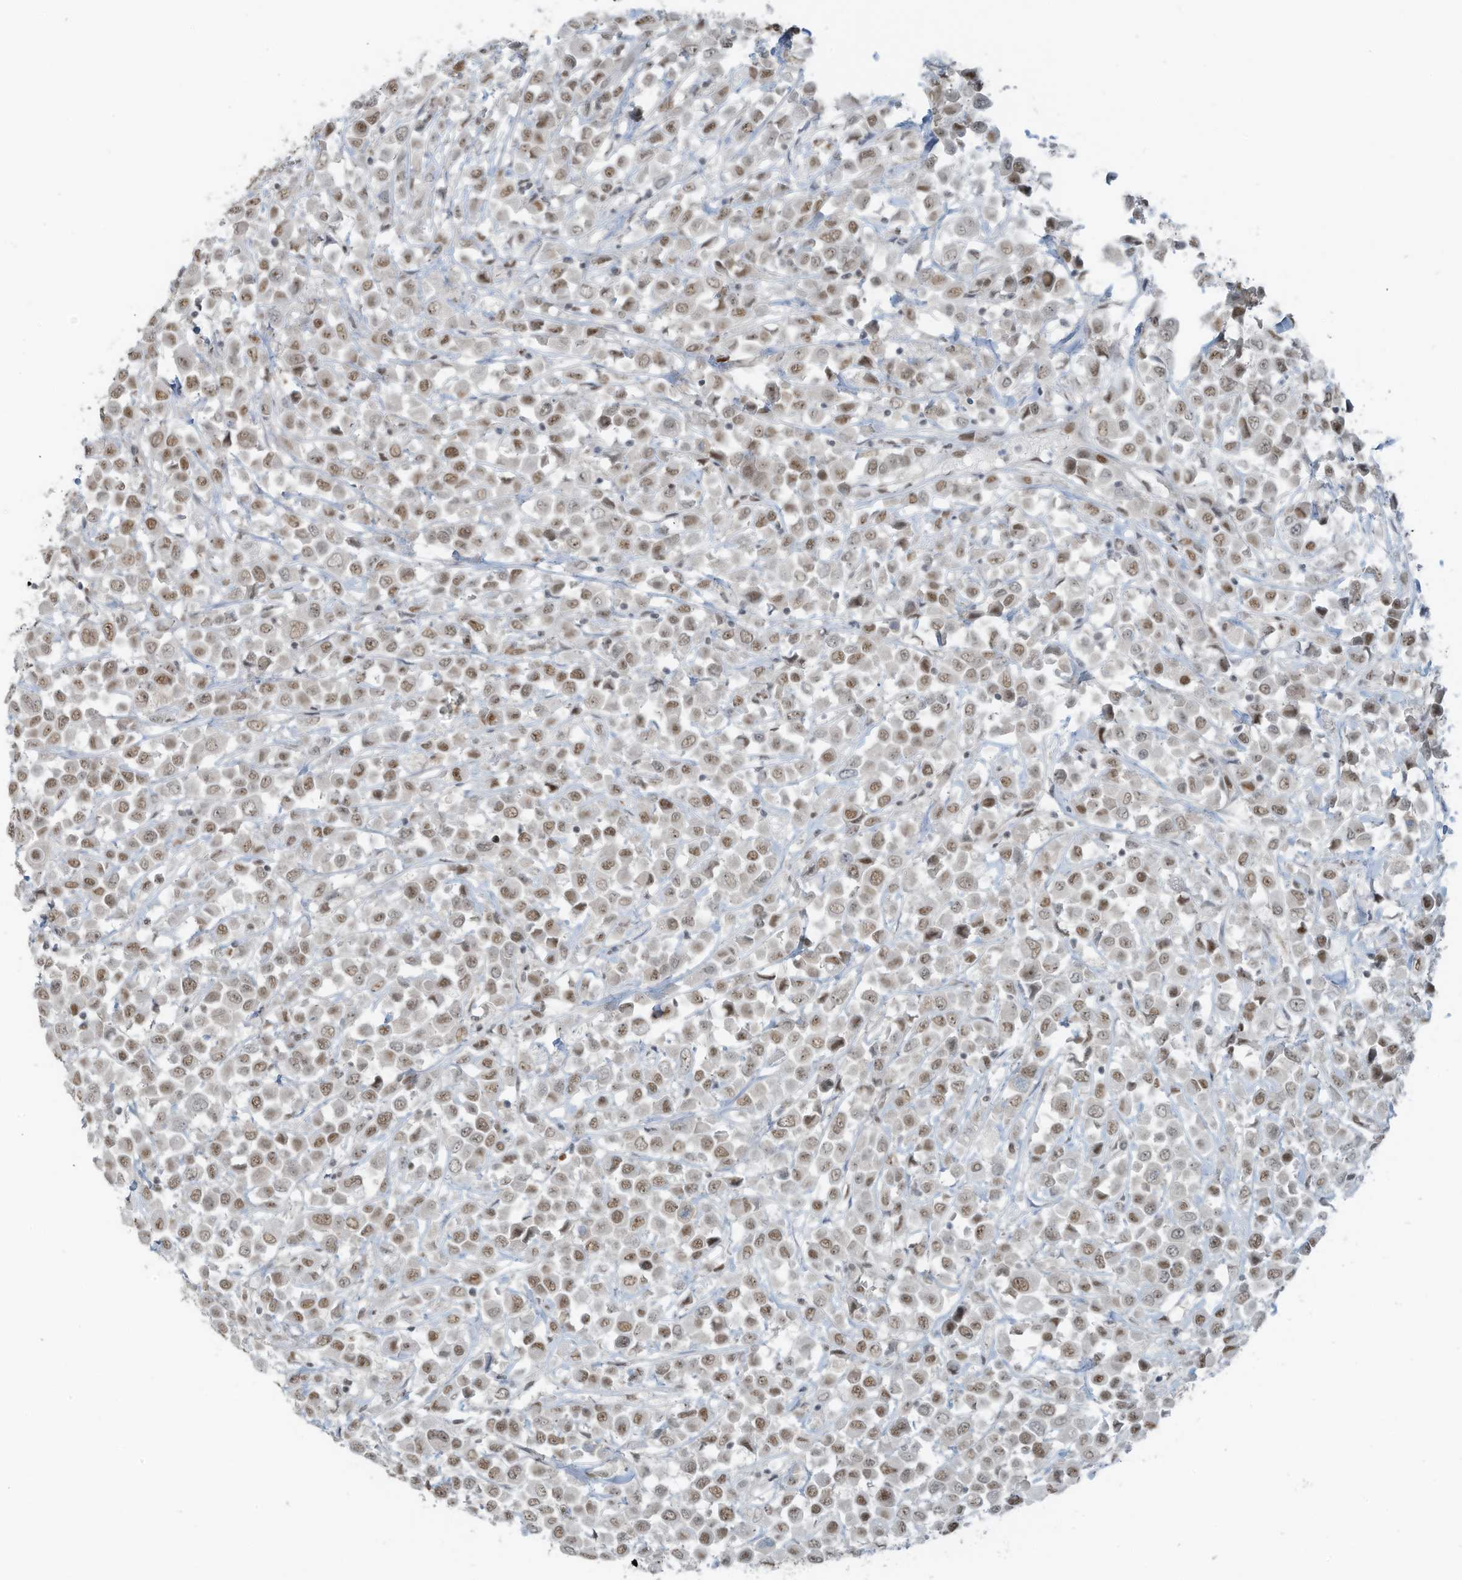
{"staining": {"intensity": "moderate", "quantity": ">75%", "location": "nuclear"}, "tissue": "breast cancer", "cell_type": "Tumor cells", "image_type": "cancer", "snomed": [{"axis": "morphology", "description": "Duct carcinoma"}, {"axis": "topography", "description": "Breast"}], "caption": "Protein expression analysis of breast infiltrating ductal carcinoma shows moderate nuclear positivity in about >75% of tumor cells.", "gene": "WRNIP1", "patient": {"sex": "female", "age": 61}}